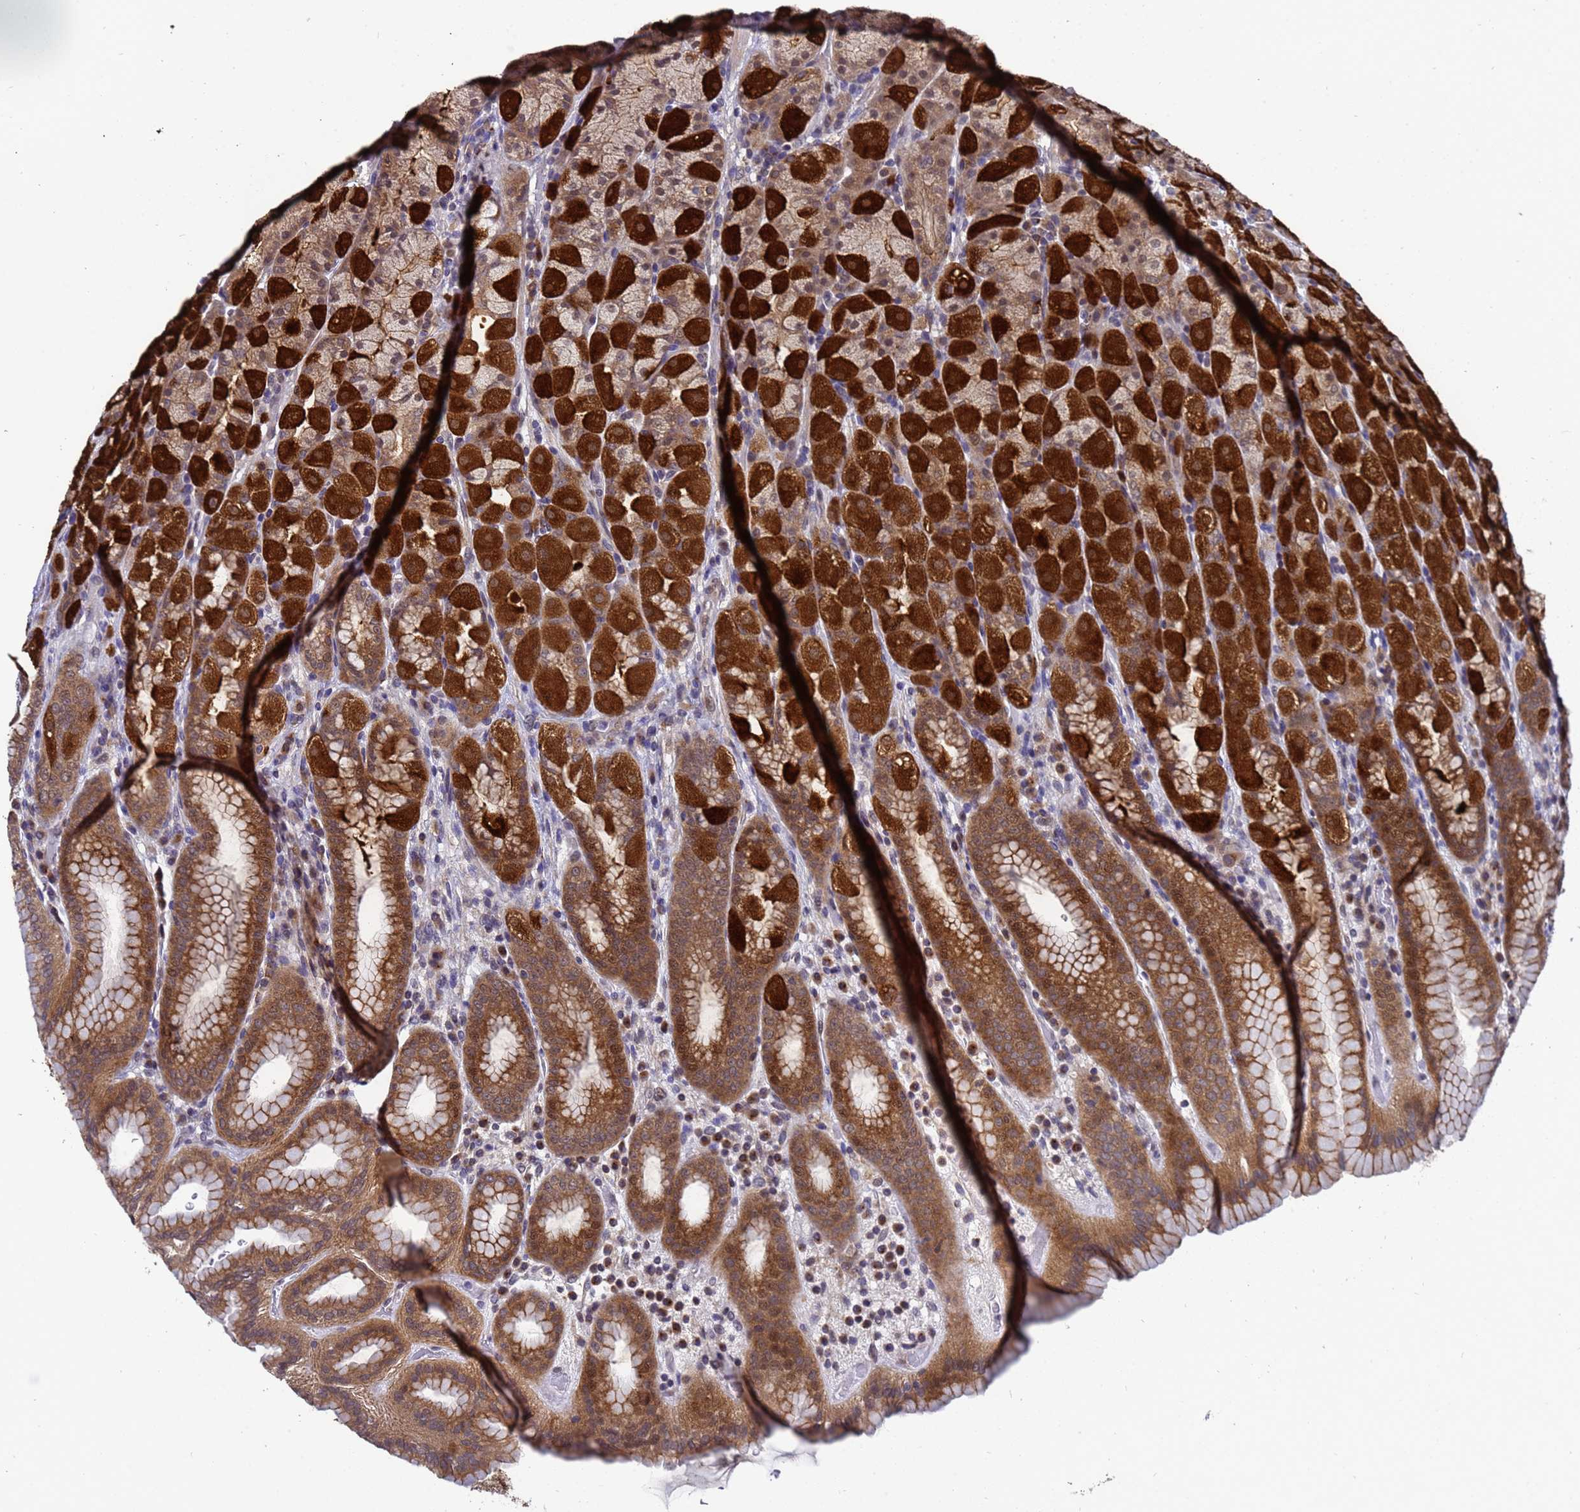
{"staining": {"intensity": "strong", "quantity": ">75%", "location": "cytoplasmic/membranous"}, "tissue": "stomach", "cell_type": "Glandular cells", "image_type": "normal", "snomed": [{"axis": "morphology", "description": "Normal tissue, NOS"}, {"axis": "topography", "description": "Stomach, upper"}, {"axis": "topography", "description": "Stomach"}], "caption": "IHC histopathology image of unremarkable stomach: stomach stained using immunohistochemistry (IHC) exhibits high levels of strong protein expression localized specifically in the cytoplasmic/membranous of glandular cells, appearing as a cytoplasmic/membranous brown color.", "gene": "ANAPC13", "patient": {"sex": "male", "age": 68}}